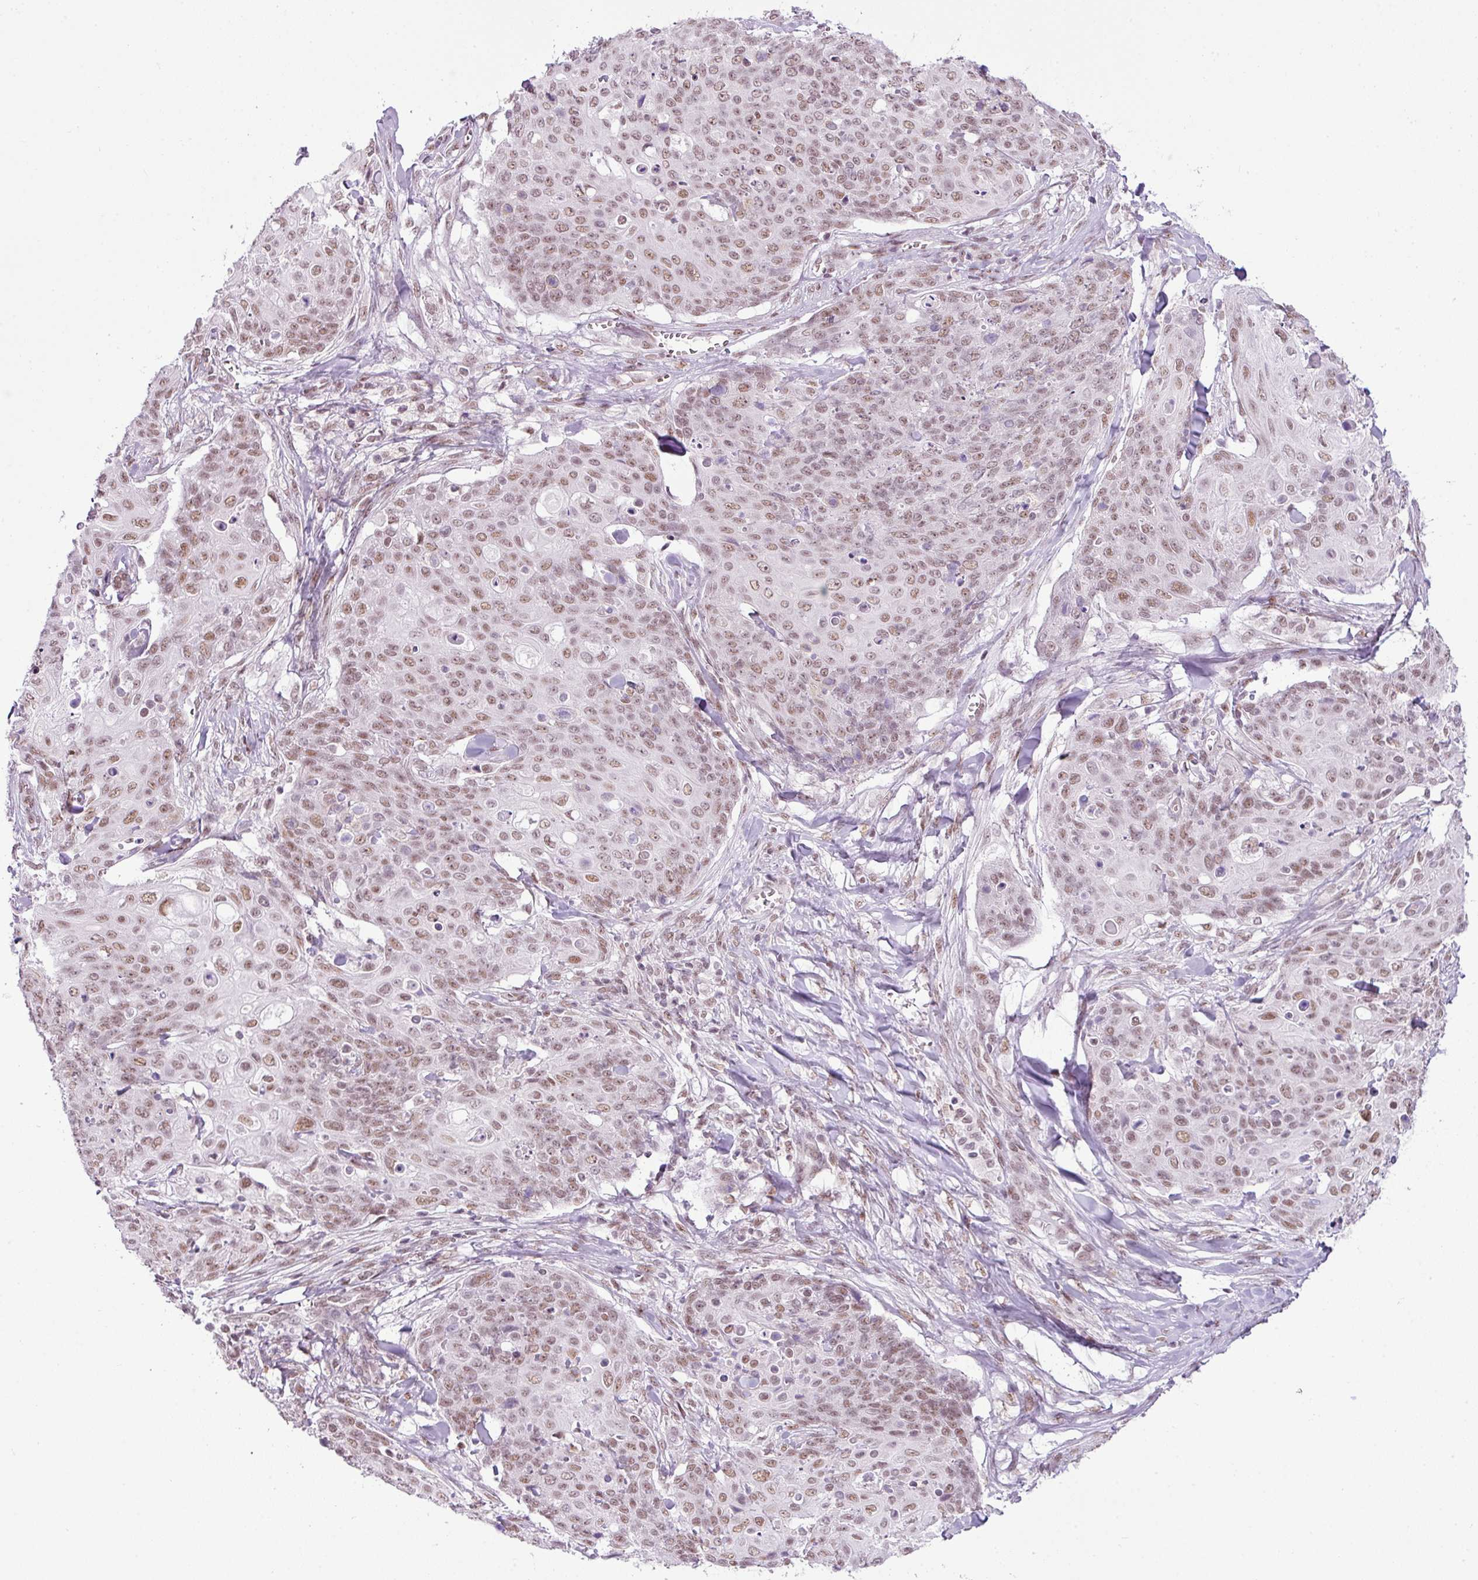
{"staining": {"intensity": "moderate", "quantity": ">75%", "location": "nuclear"}, "tissue": "skin cancer", "cell_type": "Tumor cells", "image_type": "cancer", "snomed": [{"axis": "morphology", "description": "Squamous cell carcinoma, NOS"}, {"axis": "topography", "description": "Skin"}, {"axis": "topography", "description": "Vulva"}], "caption": "Human skin cancer (squamous cell carcinoma) stained with a protein marker reveals moderate staining in tumor cells.", "gene": "ARL6IP4", "patient": {"sex": "female", "age": 85}}